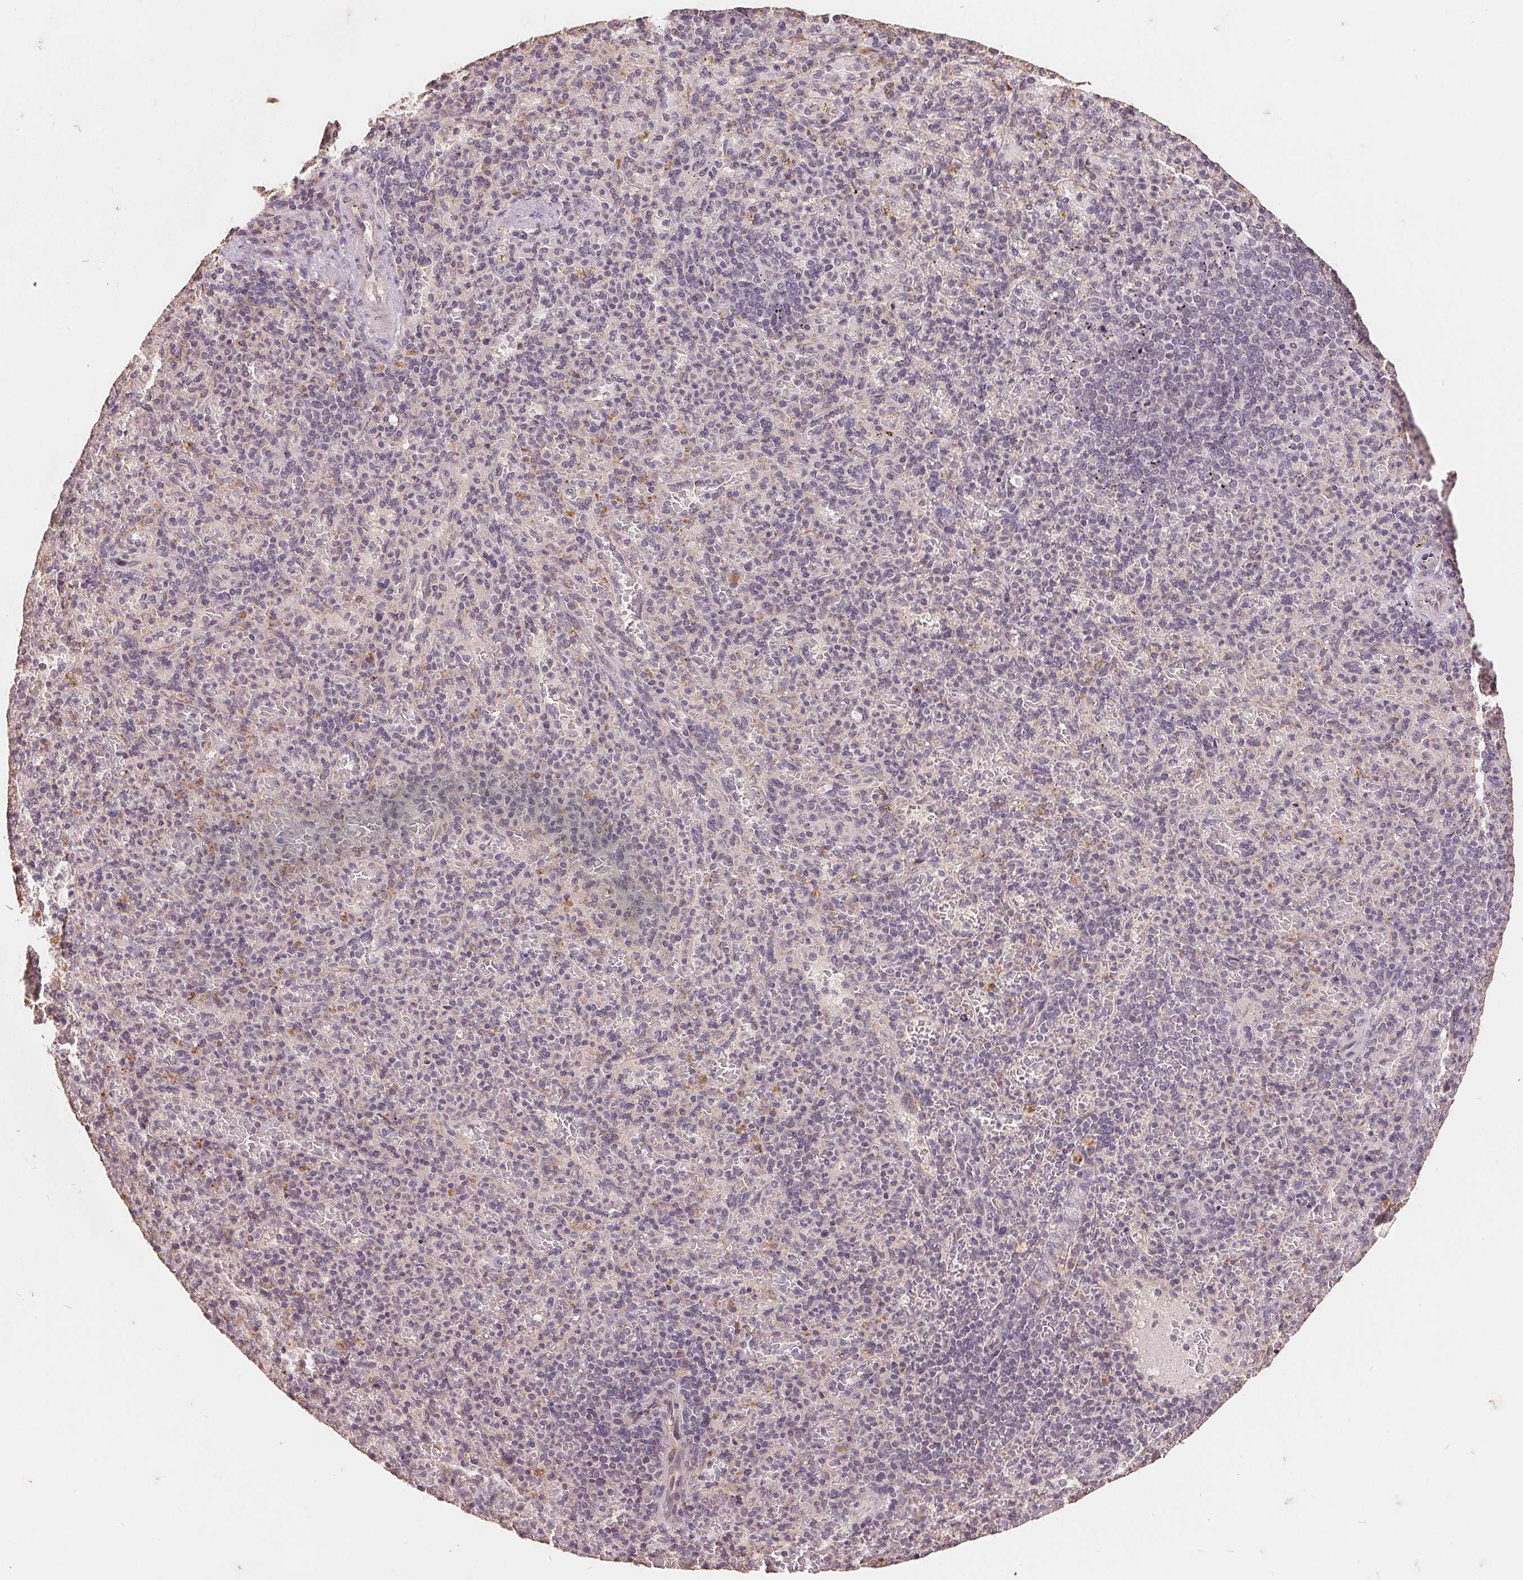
{"staining": {"intensity": "weak", "quantity": "<25%", "location": "cytoplasmic/membranous"}, "tissue": "spleen", "cell_type": "Cells in red pulp", "image_type": "normal", "snomed": [{"axis": "morphology", "description": "Normal tissue, NOS"}, {"axis": "topography", "description": "Spleen"}], "caption": "Cells in red pulp show no significant staining in unremarkable spleen.", "gene": "CDIPT", "patient": {"sex": "female", "age": 74}}